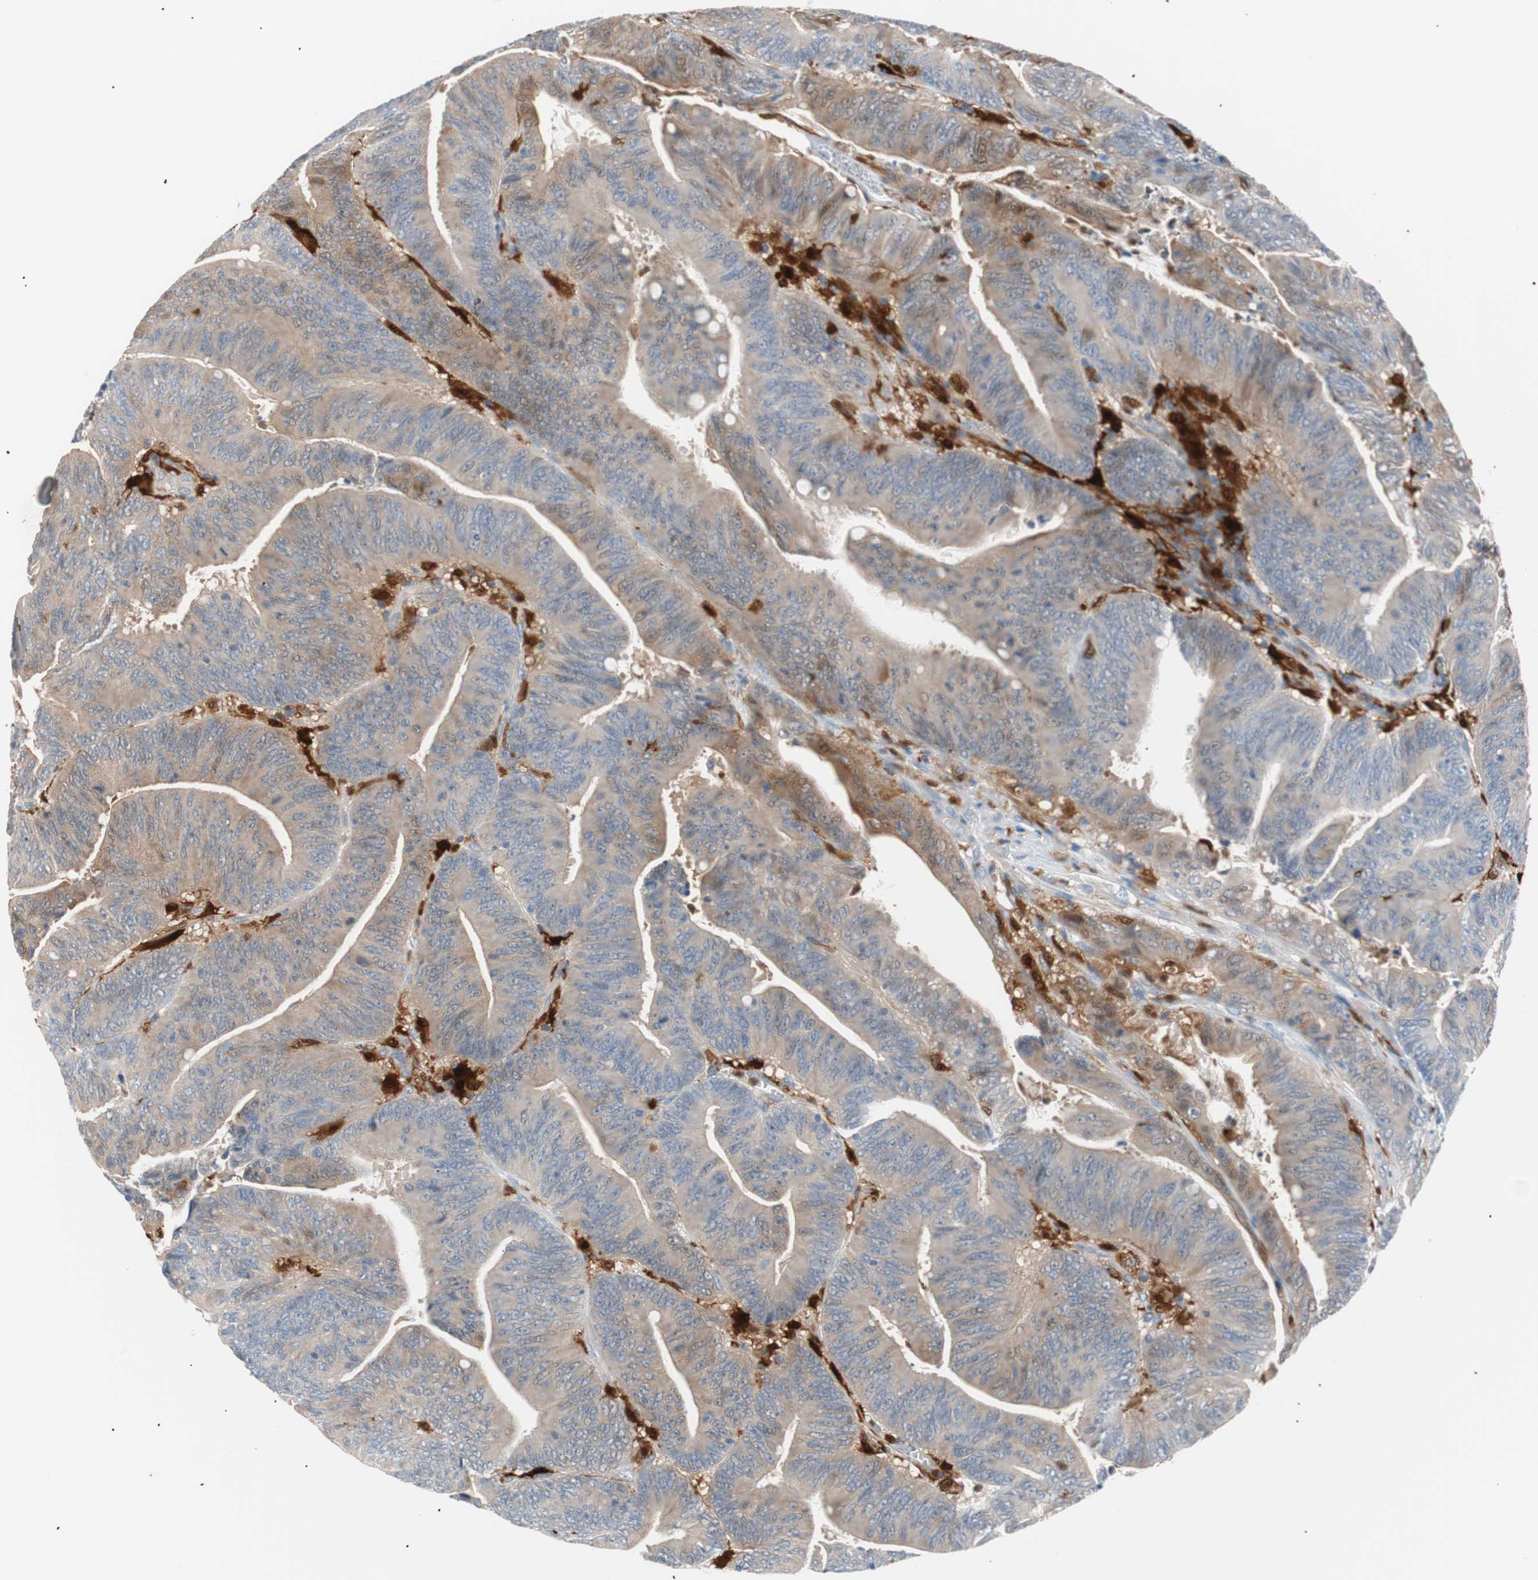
{"staining": {"intensity": "weak", "quantity": ">75%", "location": "cytoplasmic/membranous"}, "tissue": "colorectal cancer", "cell_type": "Tumor cells", "image_type": "cancer", "snomed": [{"axis": "morphology", "description": "Adenocarcinoma, NOS"}, {"axis": "topography", "description": "Colon"}], "caption": "Weak cytoplasmic/membranous expression for a protein is present in approximately >75% of tumor cells of adenocarcinoma (colorectal) using IHC.", "gene": "IL18", "patient": {"sex": "male", "age": 45}}